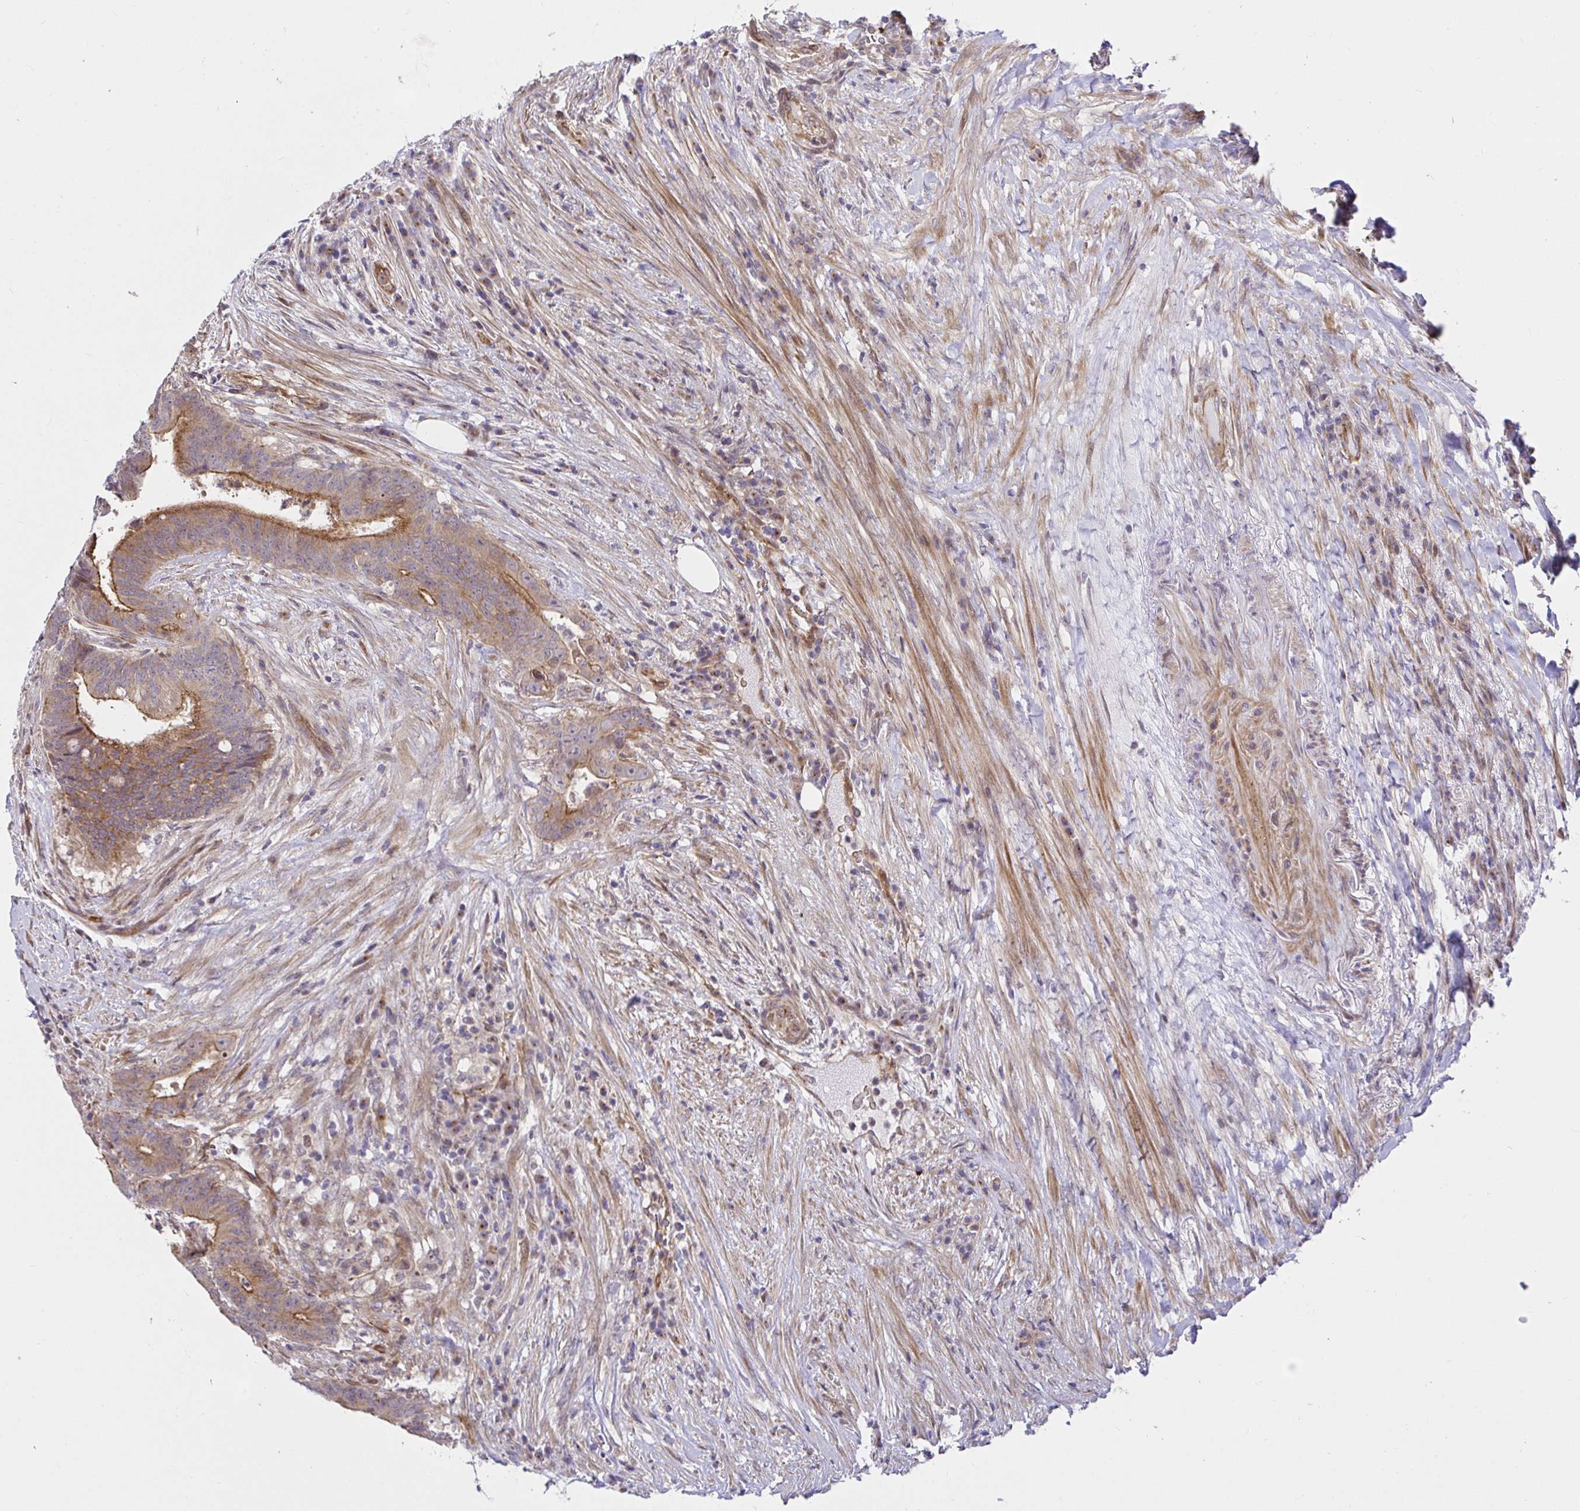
{"staining": {"intensity": "moderate", "quantity": ">75%", "location": "cytoplasmic/membranous"}, "tissue": "colorectal cancer", "cell_type": "Tumor cells", "image_type": "cancer", "snomed": [{"axis": "morphology", "description": "Adenocarcinoma, NOS"}, {"axis": "topography", "description": "Colon"}], "caption": "A medium amount of moderate cytoplasmic/membranous expression is present in about >75% of tumor cells in adenocarcinoma (colorectal) tissue. (Brightfield microscopy of DAB IHC at high magnification).", "gene": "TRIM55", "patient": {"sex": "female", "age": 43}}